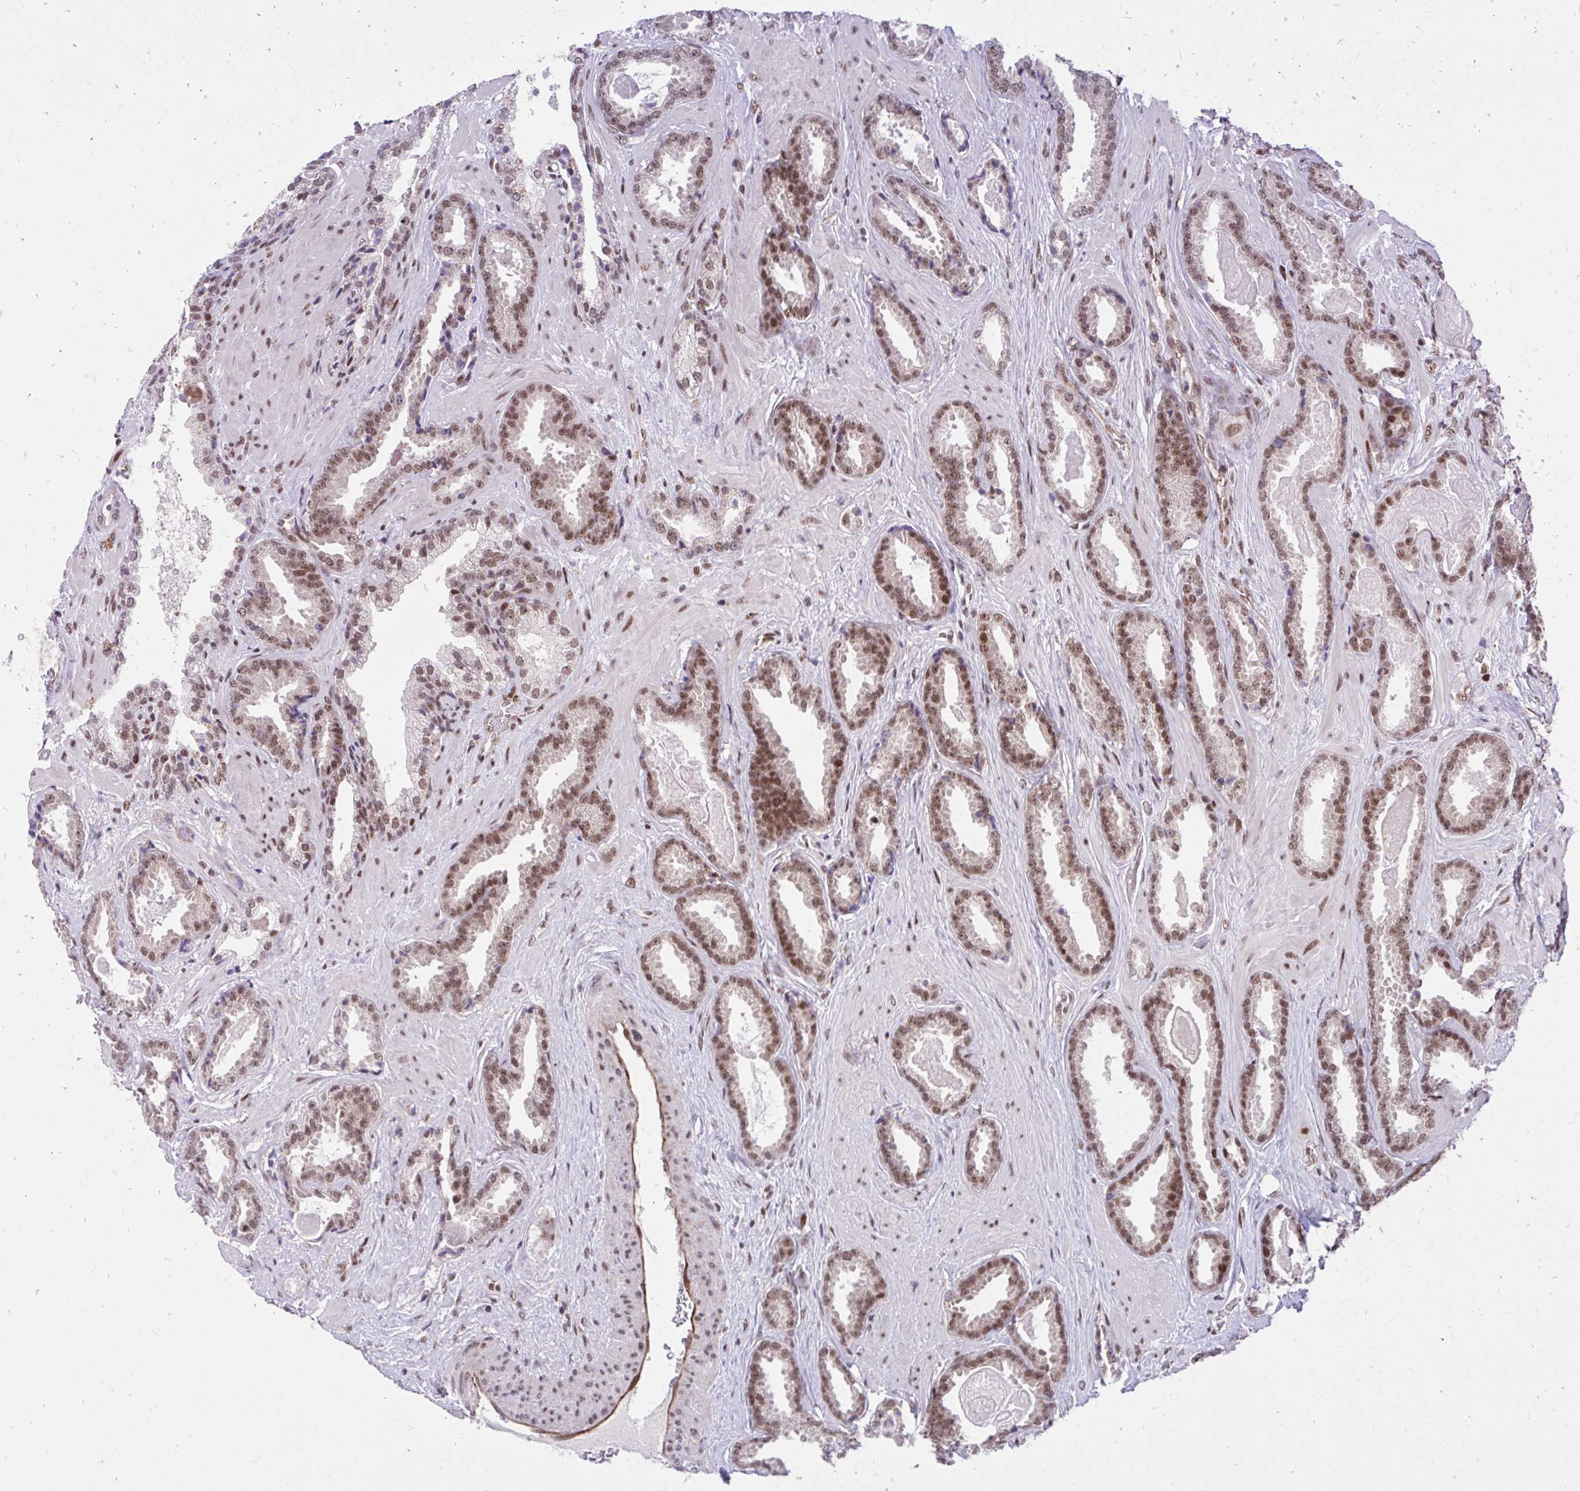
{"staining": {"intensity": "moderate", "quantity": ">75%", "location": "nuclear"}, "tissue": "prostate cancer", "cell_type": "Tumor cells", "image_type": "cancer", "snomed": [{"axis": "morphology", "description": "Adenocarcinoma, Low grade"}, {"axis": "topography", "description": "Prostate"}], "caption": "The photomicrograph shows immunohistochemical staining of prostate cancer (low-grade adenocarcinoma). There is moderate nuclear expression is seen in approximately >75% of tumor cells.", "gene": "HOXA4", "patient": {"sex": "male", "age": 62}}